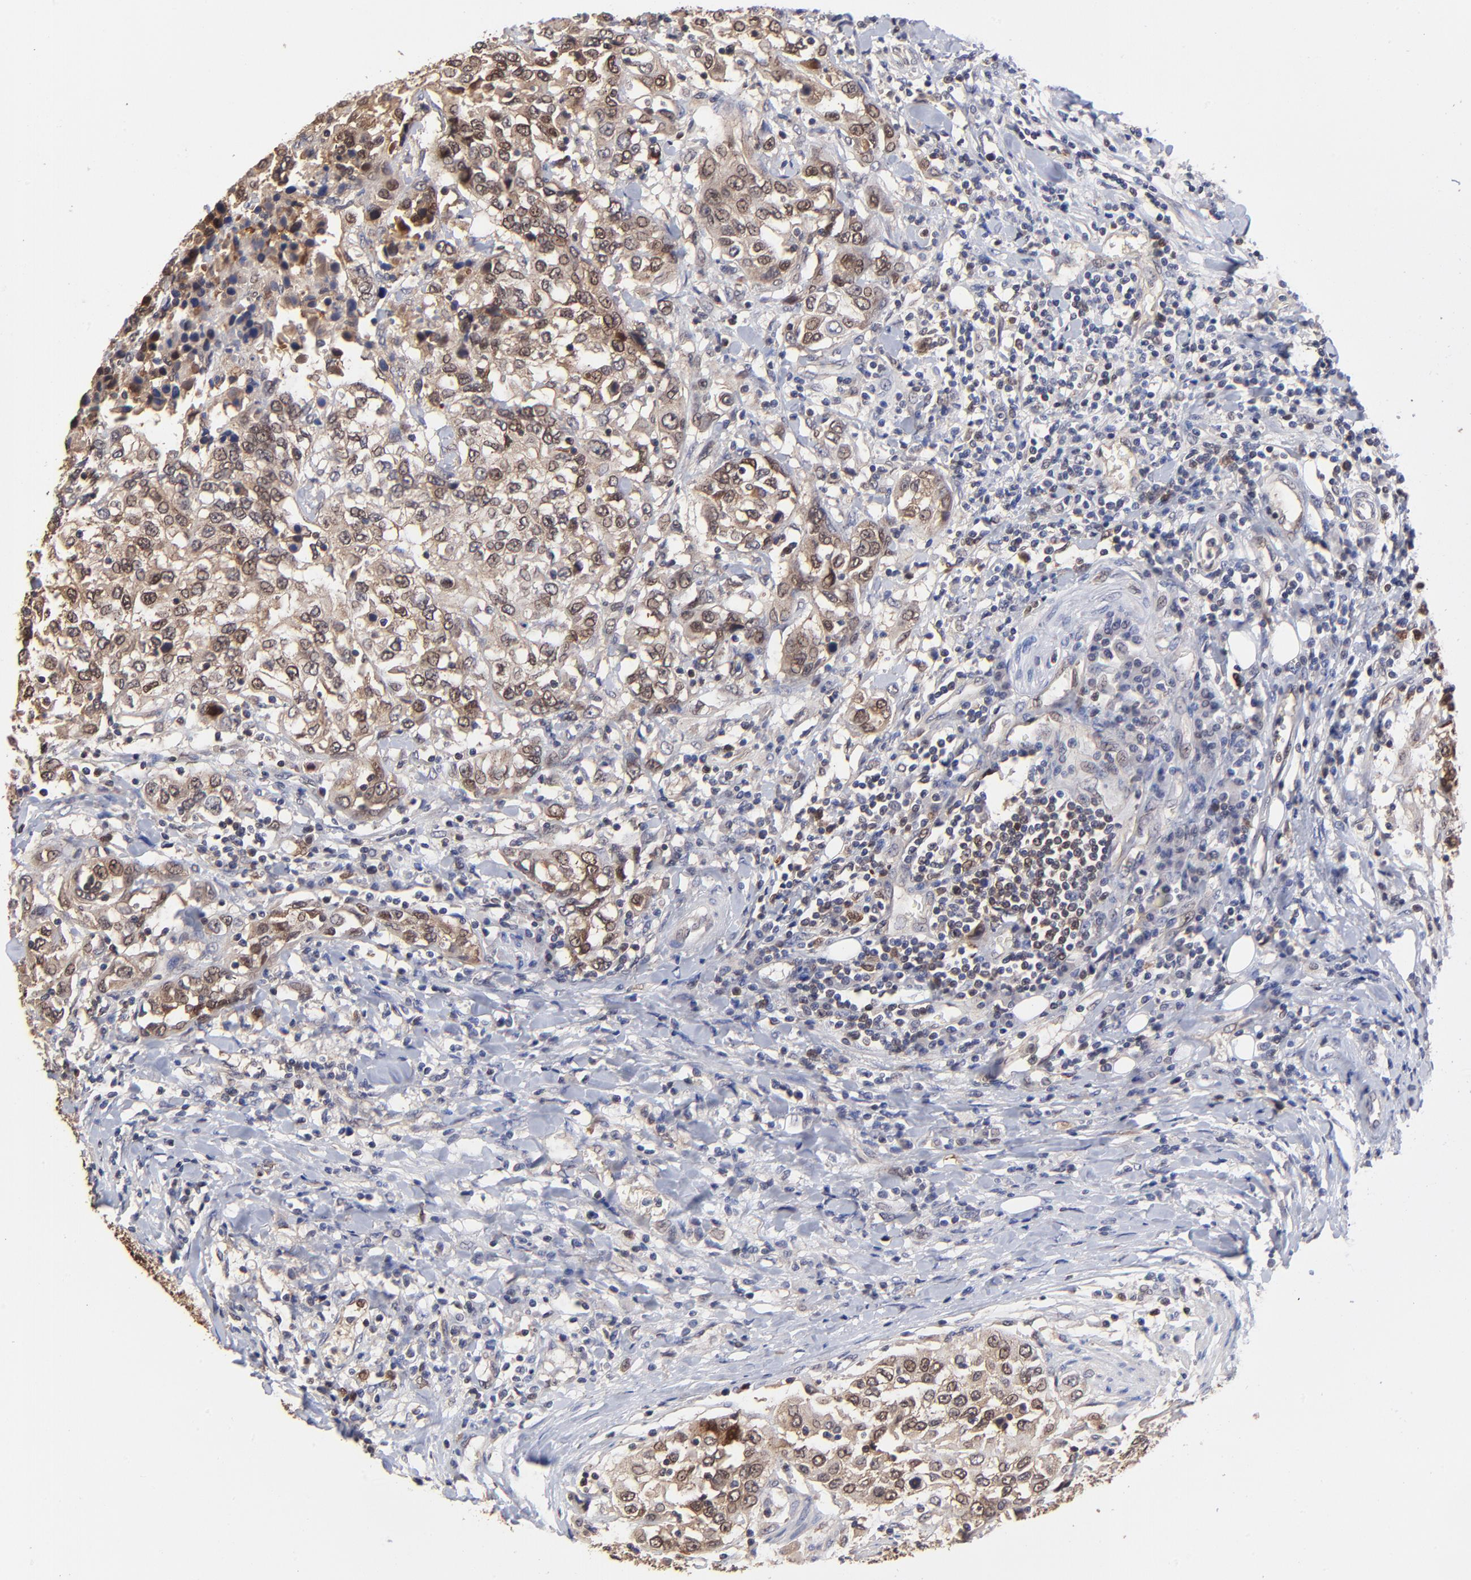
{"staining": {"intensity": "moderate", "quantity": ">75%", "location": "cytoplasmic/membranous,nuclear"}, "tissue": "urothelial cancer", "cell_type": "Tumor cells", "image_type": "cancer", "snomed": [{"axis": "morphology", "description": "Urothelial carcinoma, High grade"}, {"axis": "topography", "description": "Urinary bladder"}], "caption": "High-magnification brightfield microscopy of high-grade urothelial carcinoma stained with DAB (3,3'-diaminobenzidine) (brown) and counterstained with hematoxylin (blue). tumor cells exhibit moderate cytoplasmic/membranous and nuclear staining is present in about>75% of cells.", "gene": "DCTPP1", "patient": {"sex": "female", "age": 80}}